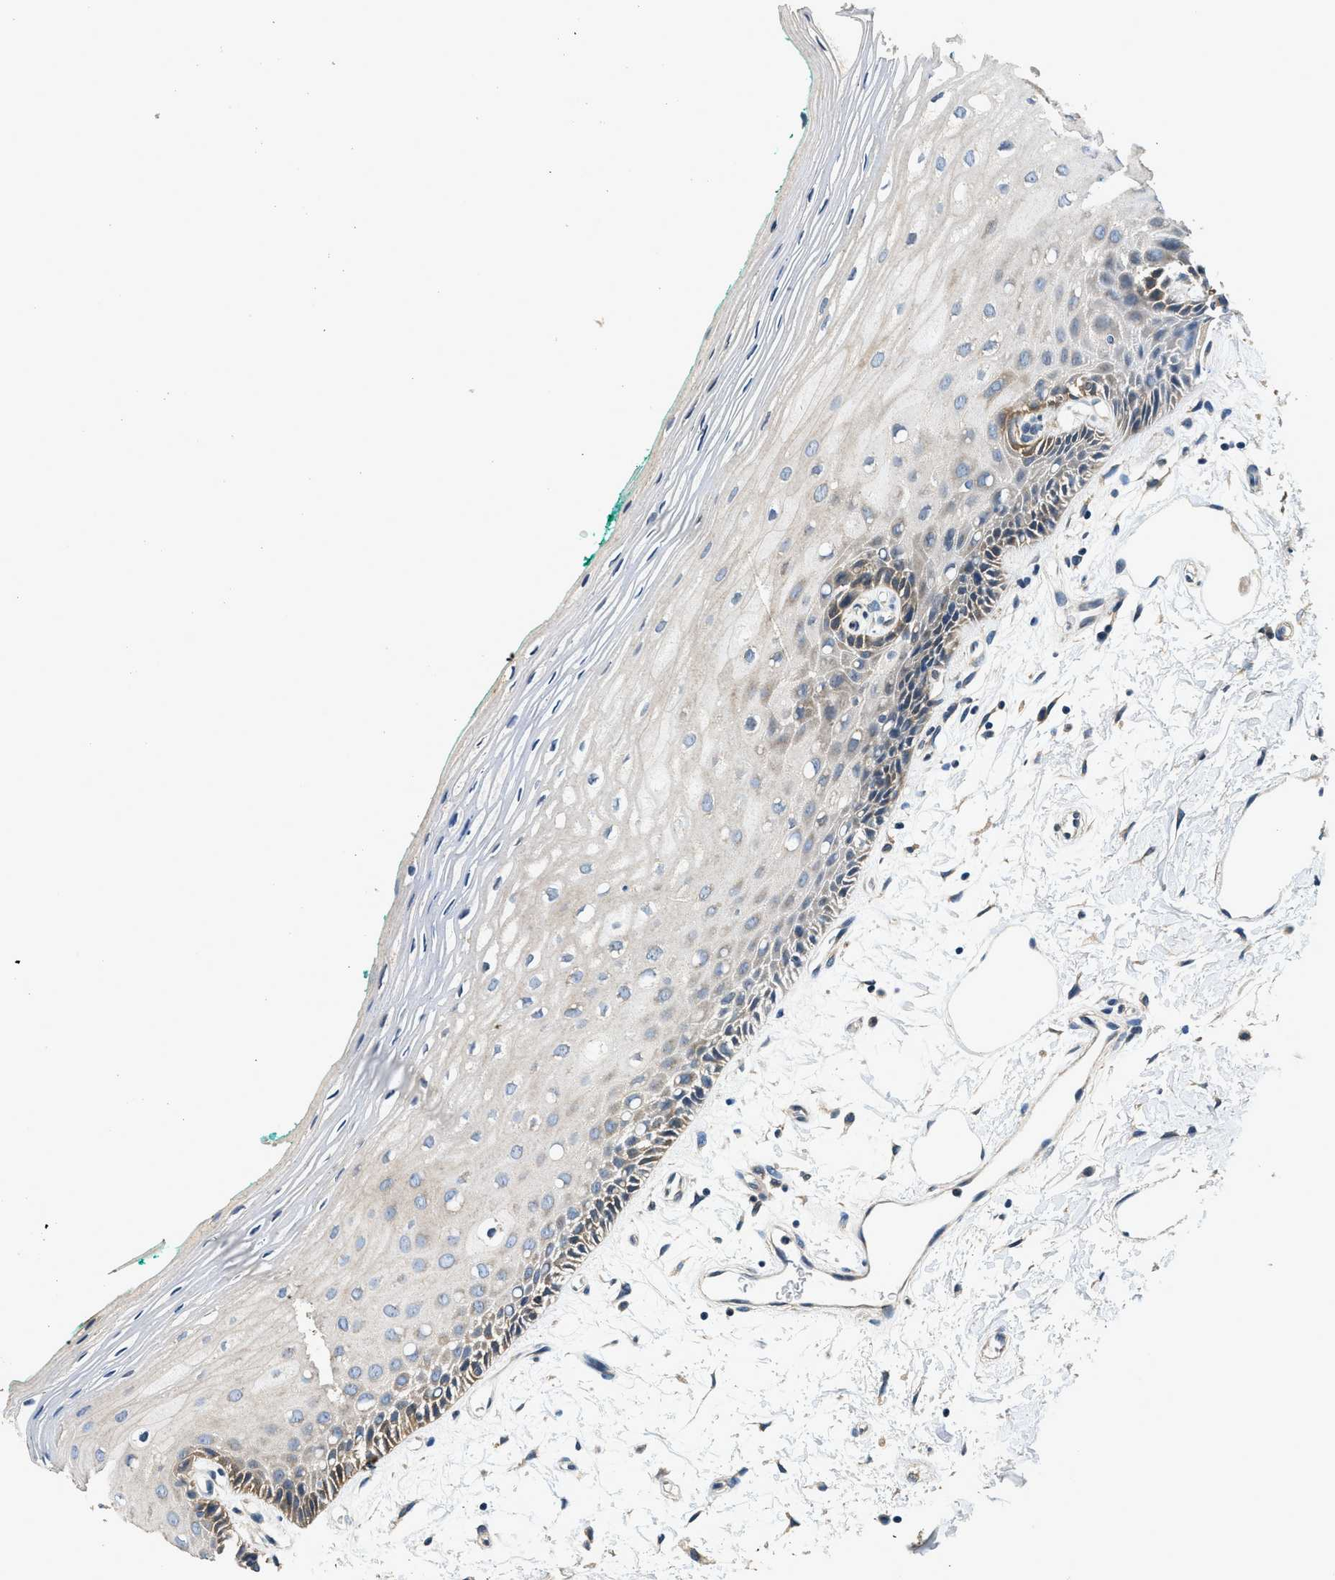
{"staining": {"intensity": "moderate", "quantity": "<25%", "location": "cytoplasmic/membranous"}, "tissue": "oral mucosa", "cell_type": "Squamous epithelial cells", "image_type": "normal", "snomed": [{"axis": "morphology", "description": "Normal tissue, NOS"}, {"axis": "topography", "description": "Skeletal muscle"}, {"axis": "topography", "description": "Oral tissue"}, {"axis": "topography", "description": "Peripheral nerve tissue"}], "caption": "Normal oral mucosa exhibits moderate cytoplasmic/membranous expression in about <25% of squamous epithelial cells.", "gene": "SSH2", "patient": {"sex": "female", "age": 84}}